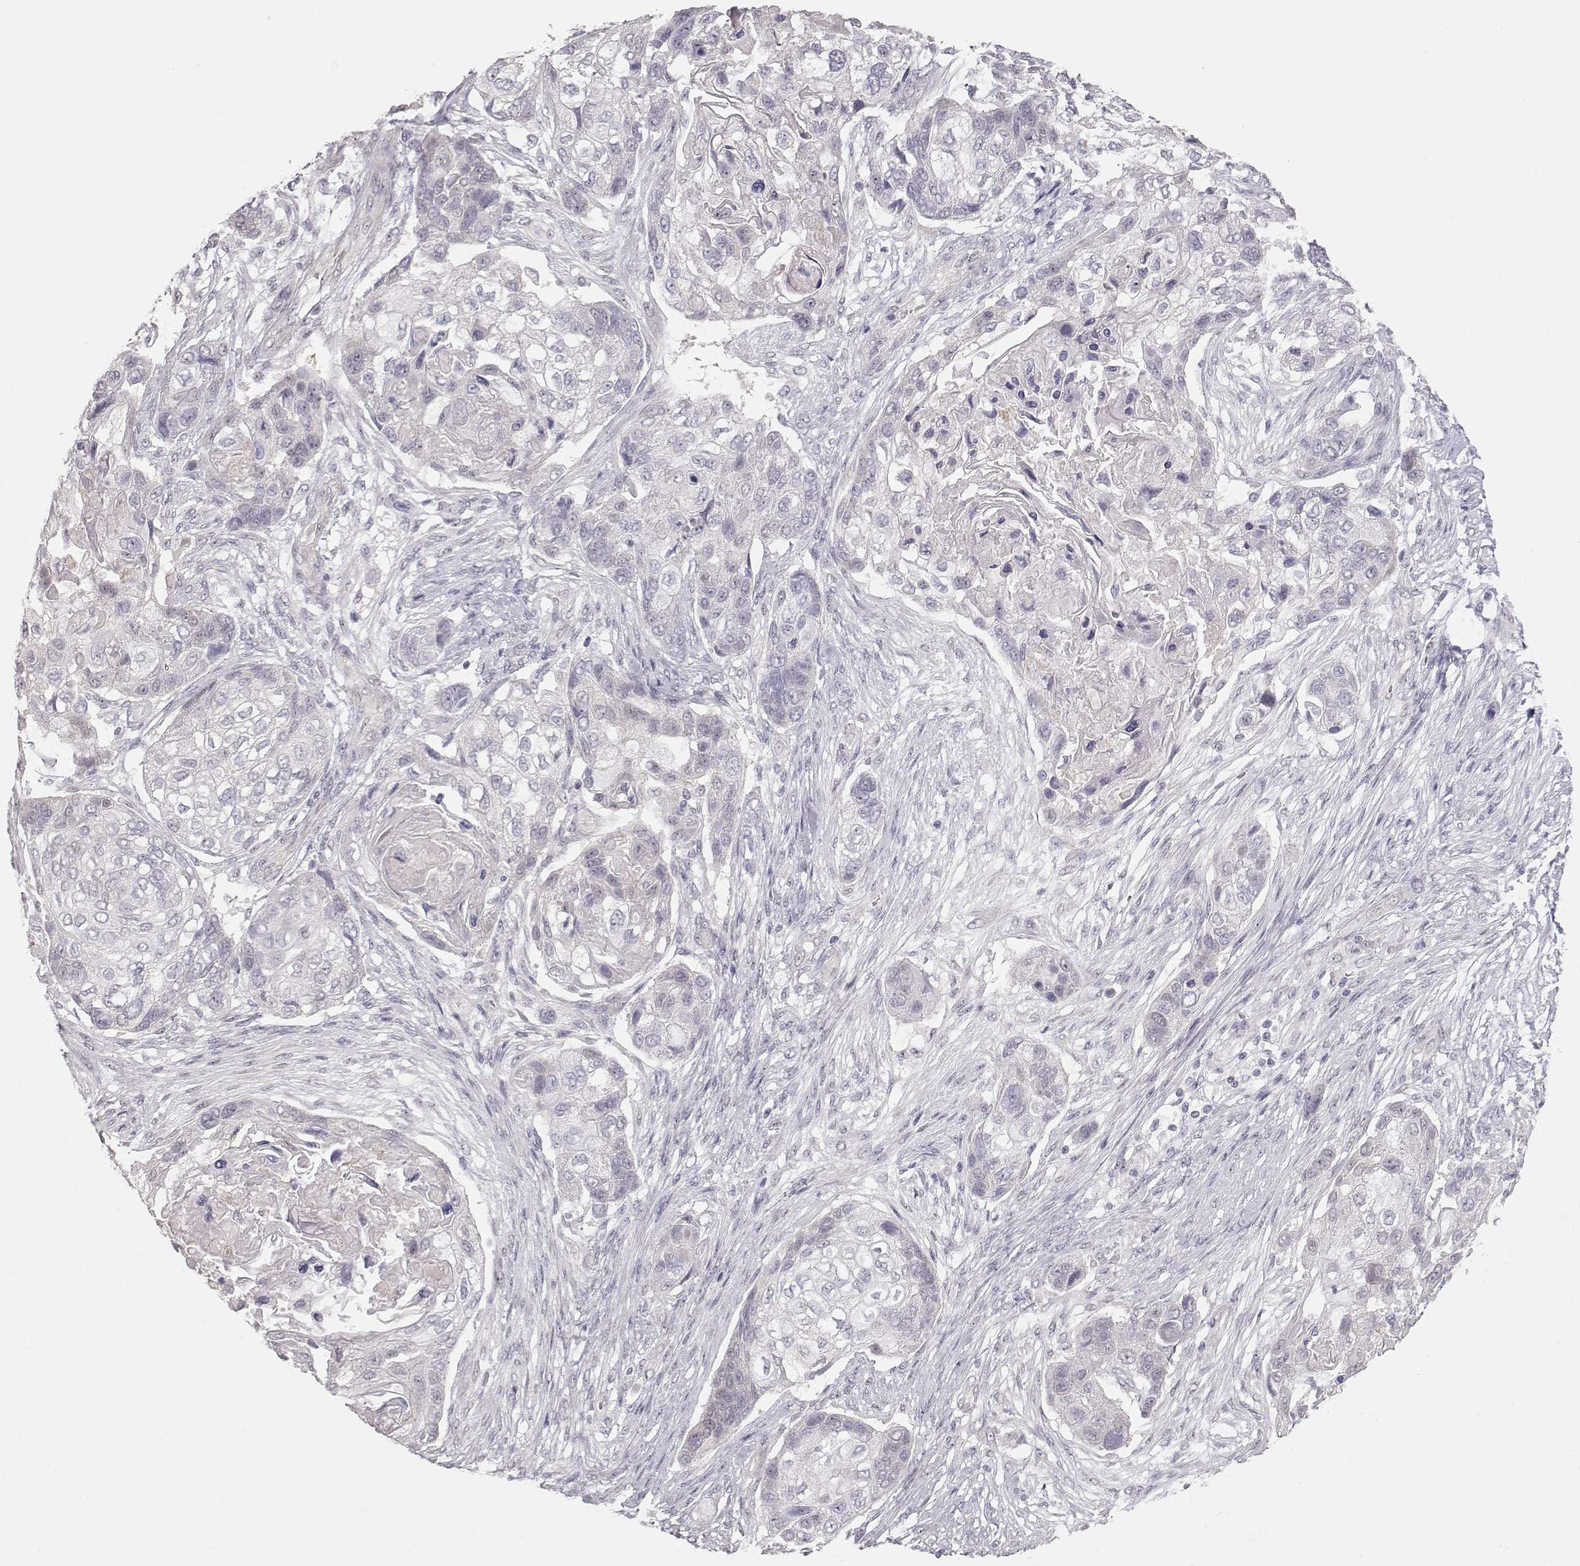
{"staining": {"intensity": "negative", "quantity": "none", "location": "none"}, "tissue": "lung cancer", "cell_type": "Tumor cells", "image_type": "cancer", "snomed": [{"axis": "morphology", "description": "Squamous cell carcinoma, NOS"}, {"axis": "topography", "description": "Lung"}], "caption": "IHC of human lung squamous cell carcinoma displays no positivity in tumor cells.", "gene": "FAM205A", "patient": {"sex": "male", "age": 69}}